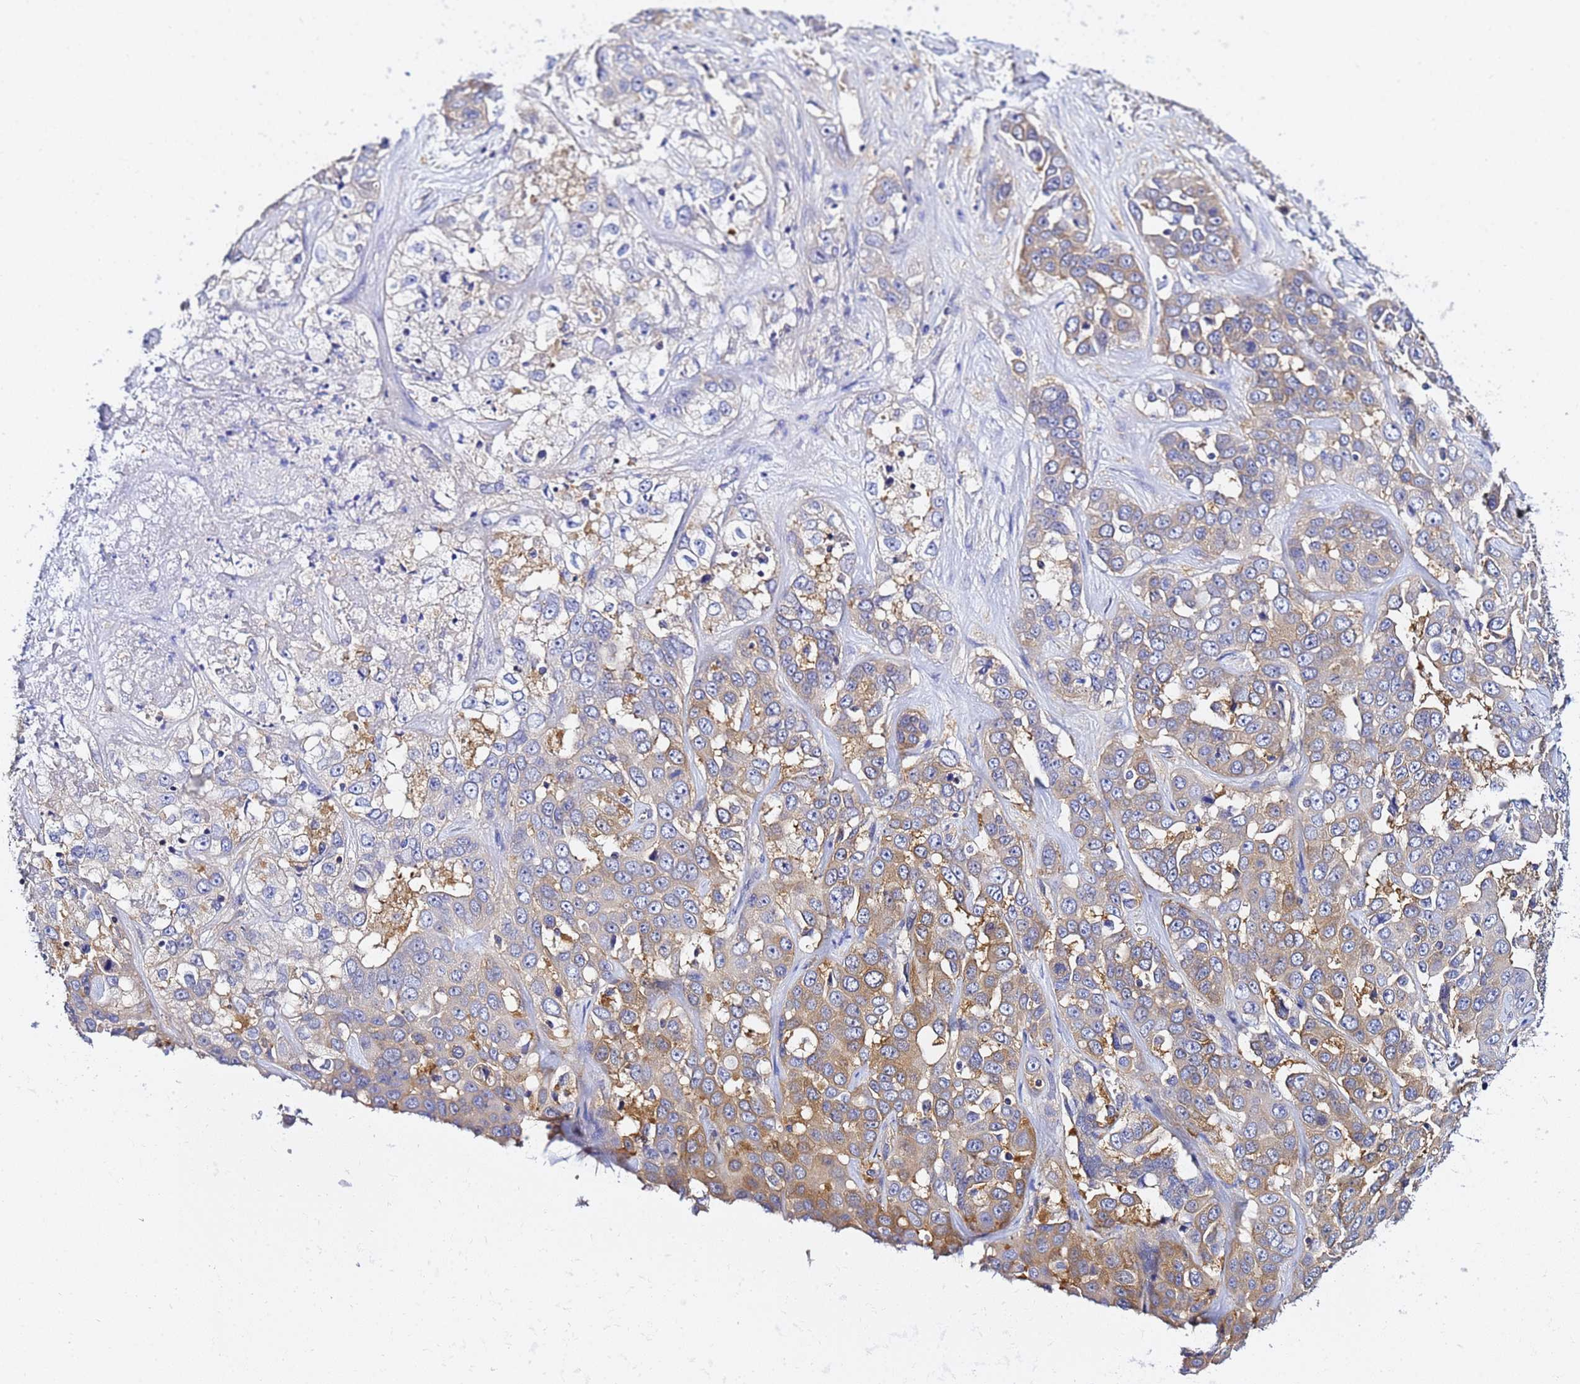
{"staining": {"intensity": "moderate", "quantity": "25%-75%", "location": "cytoplasmic/membranous"}, "tissue": "liver cancer", "cell_type": "Tumor cells", "image_type": "cancer", "snomed": [{"axis": "morphology", "description": "Cholangiocarcinoma"}, {"axis": "topography", "description": "Liver"}], "caption": "This image shows IHC staining of human cholangiocarcinoma (liver), with medium moderate cytoplasmic/membranous staining in approximately 25%-75% of tumor cells.", "gene": "LENG1", "patient": {"sex": "female", "age": 52}}